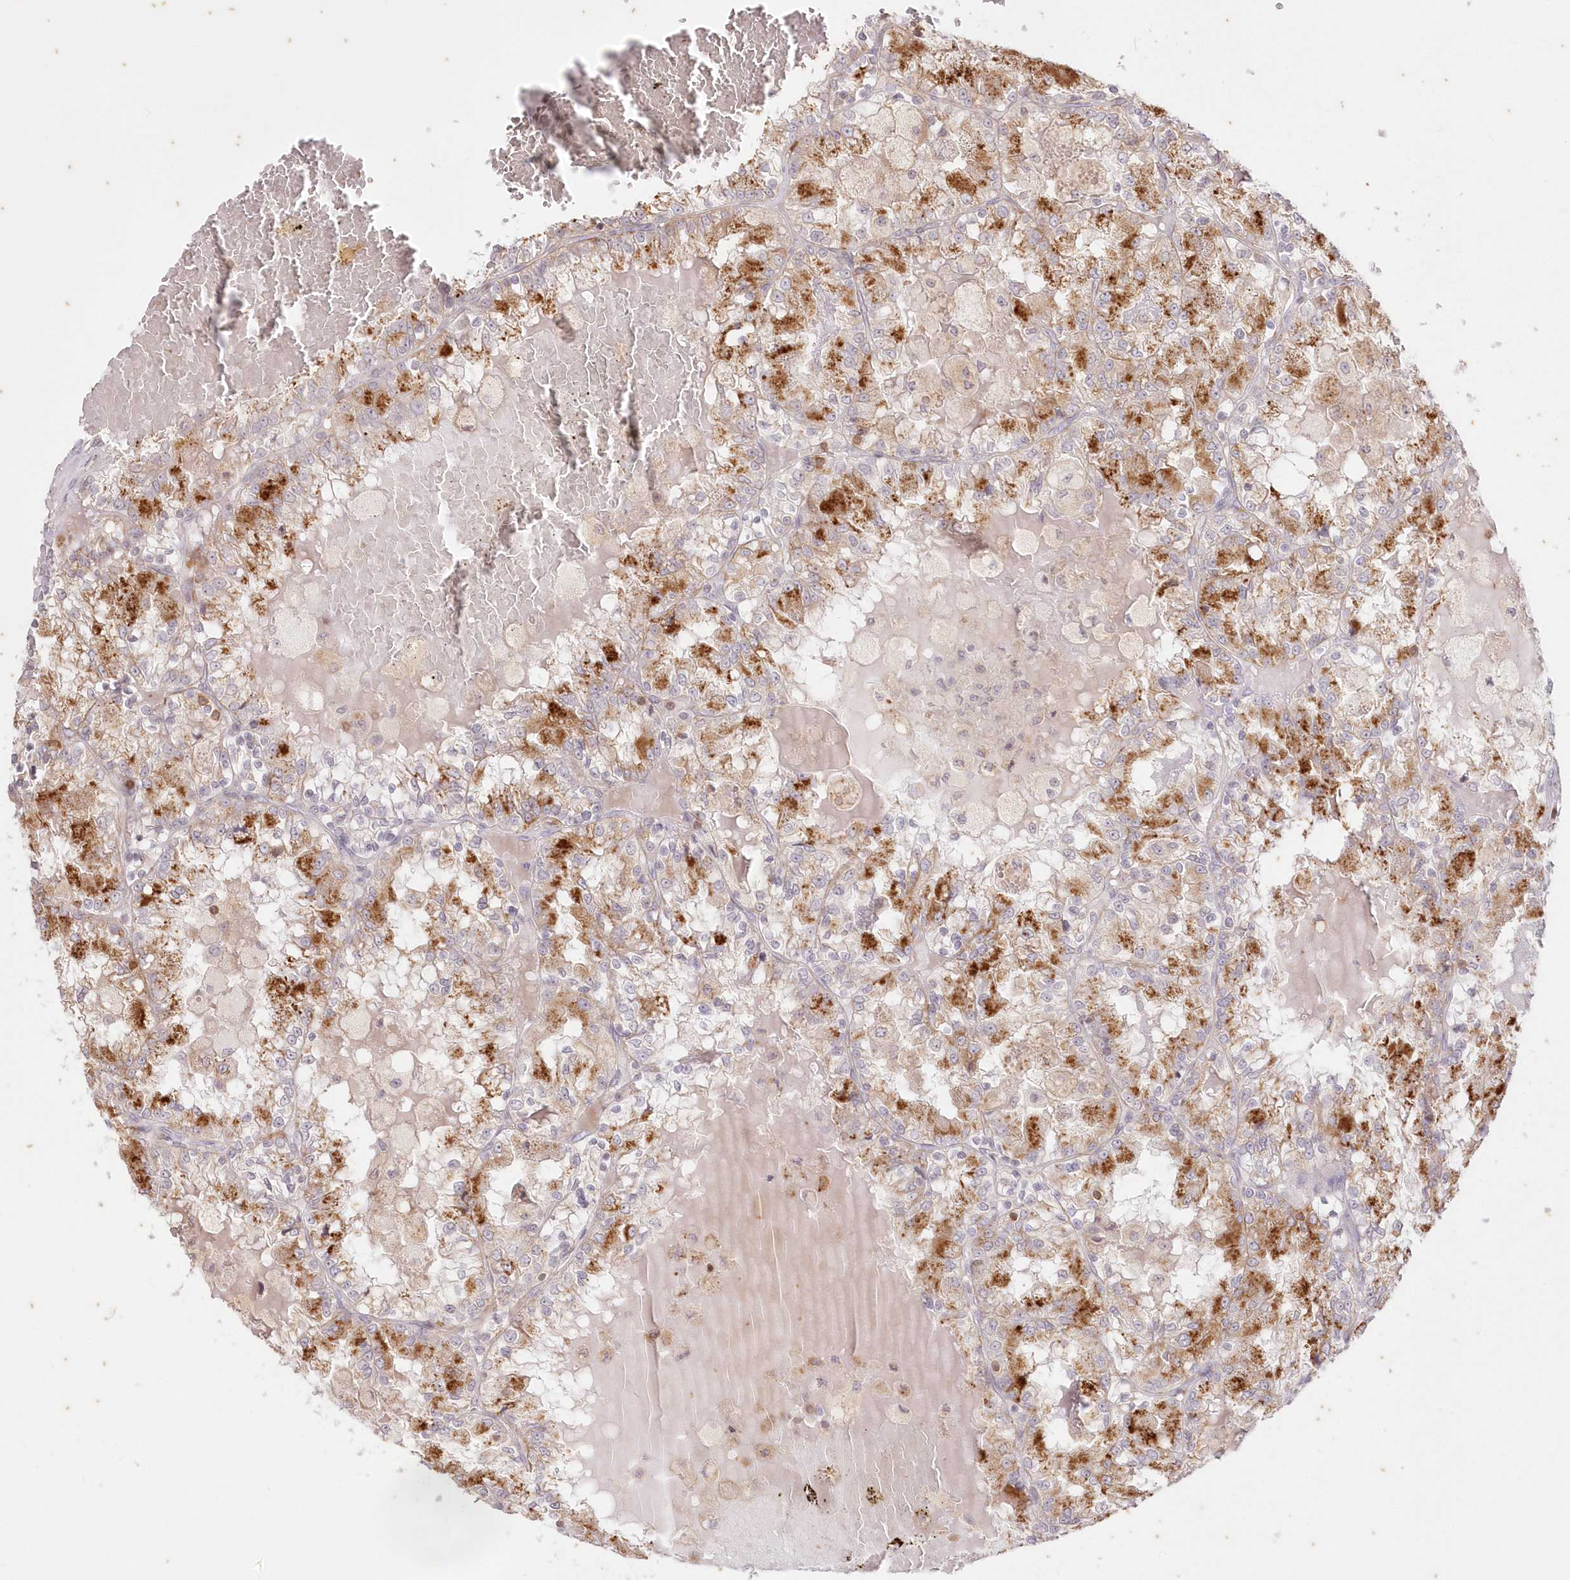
{"staining": {"intensity": "strong", "quantity": "25%-75%", "location": "cytoplasmic/membranous"}, "tissue": "renal cancer", "cell_type": "Tumor cells", "image_type": "cancer", "snomed": [{"axis": "morphology", "description": "Adenocarcinoma, NOS"}, {"axis": "topography", "description": "Kidney"}], "caption": "The micrograph demonstrates immunohistochemical staining of renal cancer. There is strong cytoplasmic/membranous staining is seen in approximately 25%-75% of tumor cells.", "gene": "MTMR3", "patient": {"sex": "female", "age": 56}}